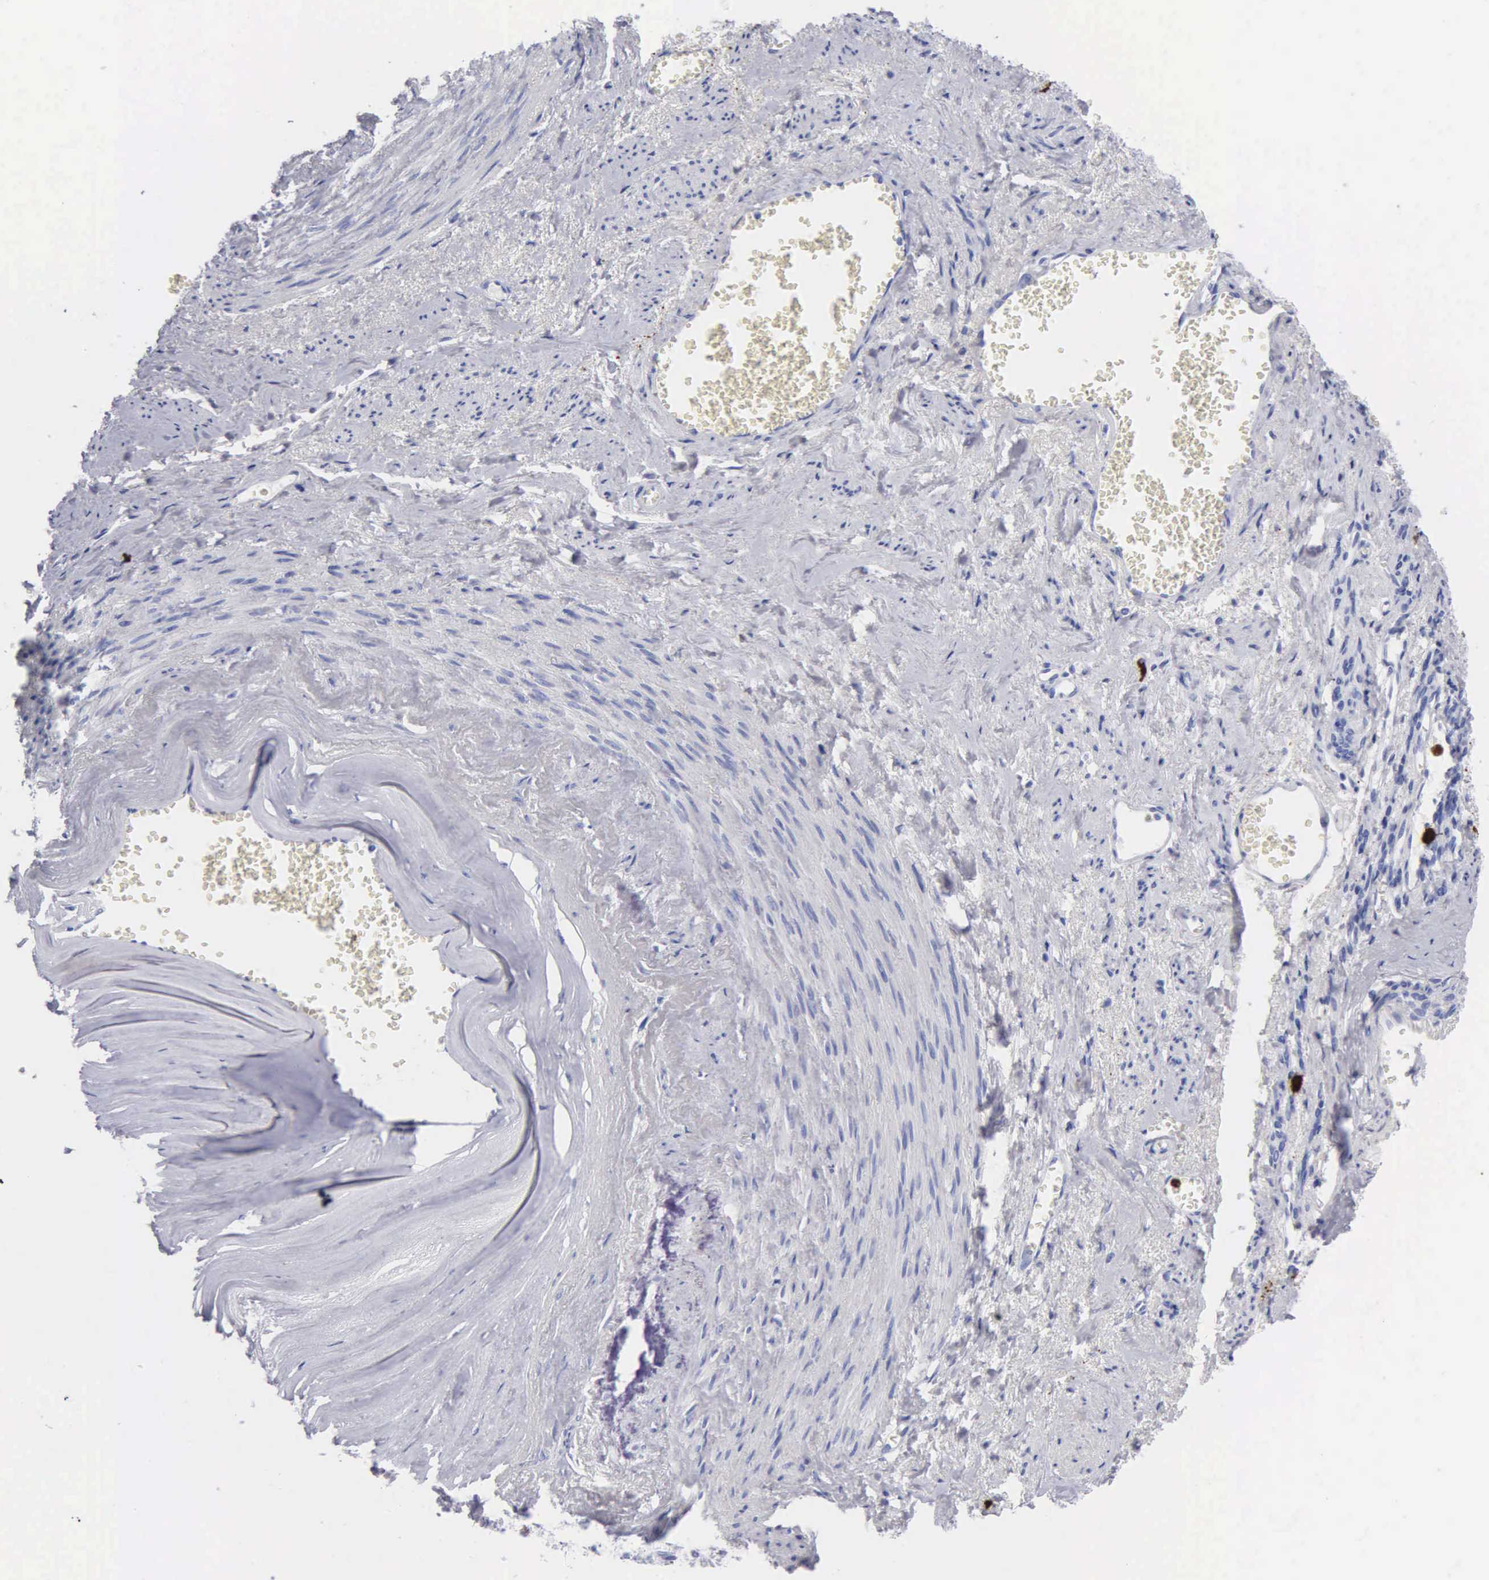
{"staining": {"intensity": "negative", "quantity": "none", "location": "none"}, "tissue": "endometrial cancer", "cell_type": "Tumor cells", "image_type": "cancer", "snomed": [{"axis": "morphology", "description": "Adenocarcinoma, NOS"}, {"axis": "topography", "description": "Endometrium"}], "caption": "A high-resolution image shows IHC staining of endometrial adenocarcinoma, which reveals no significant expression in tumor cells.", "gene": "CTSG", "patient": {"sex": "female", "age": 75}}